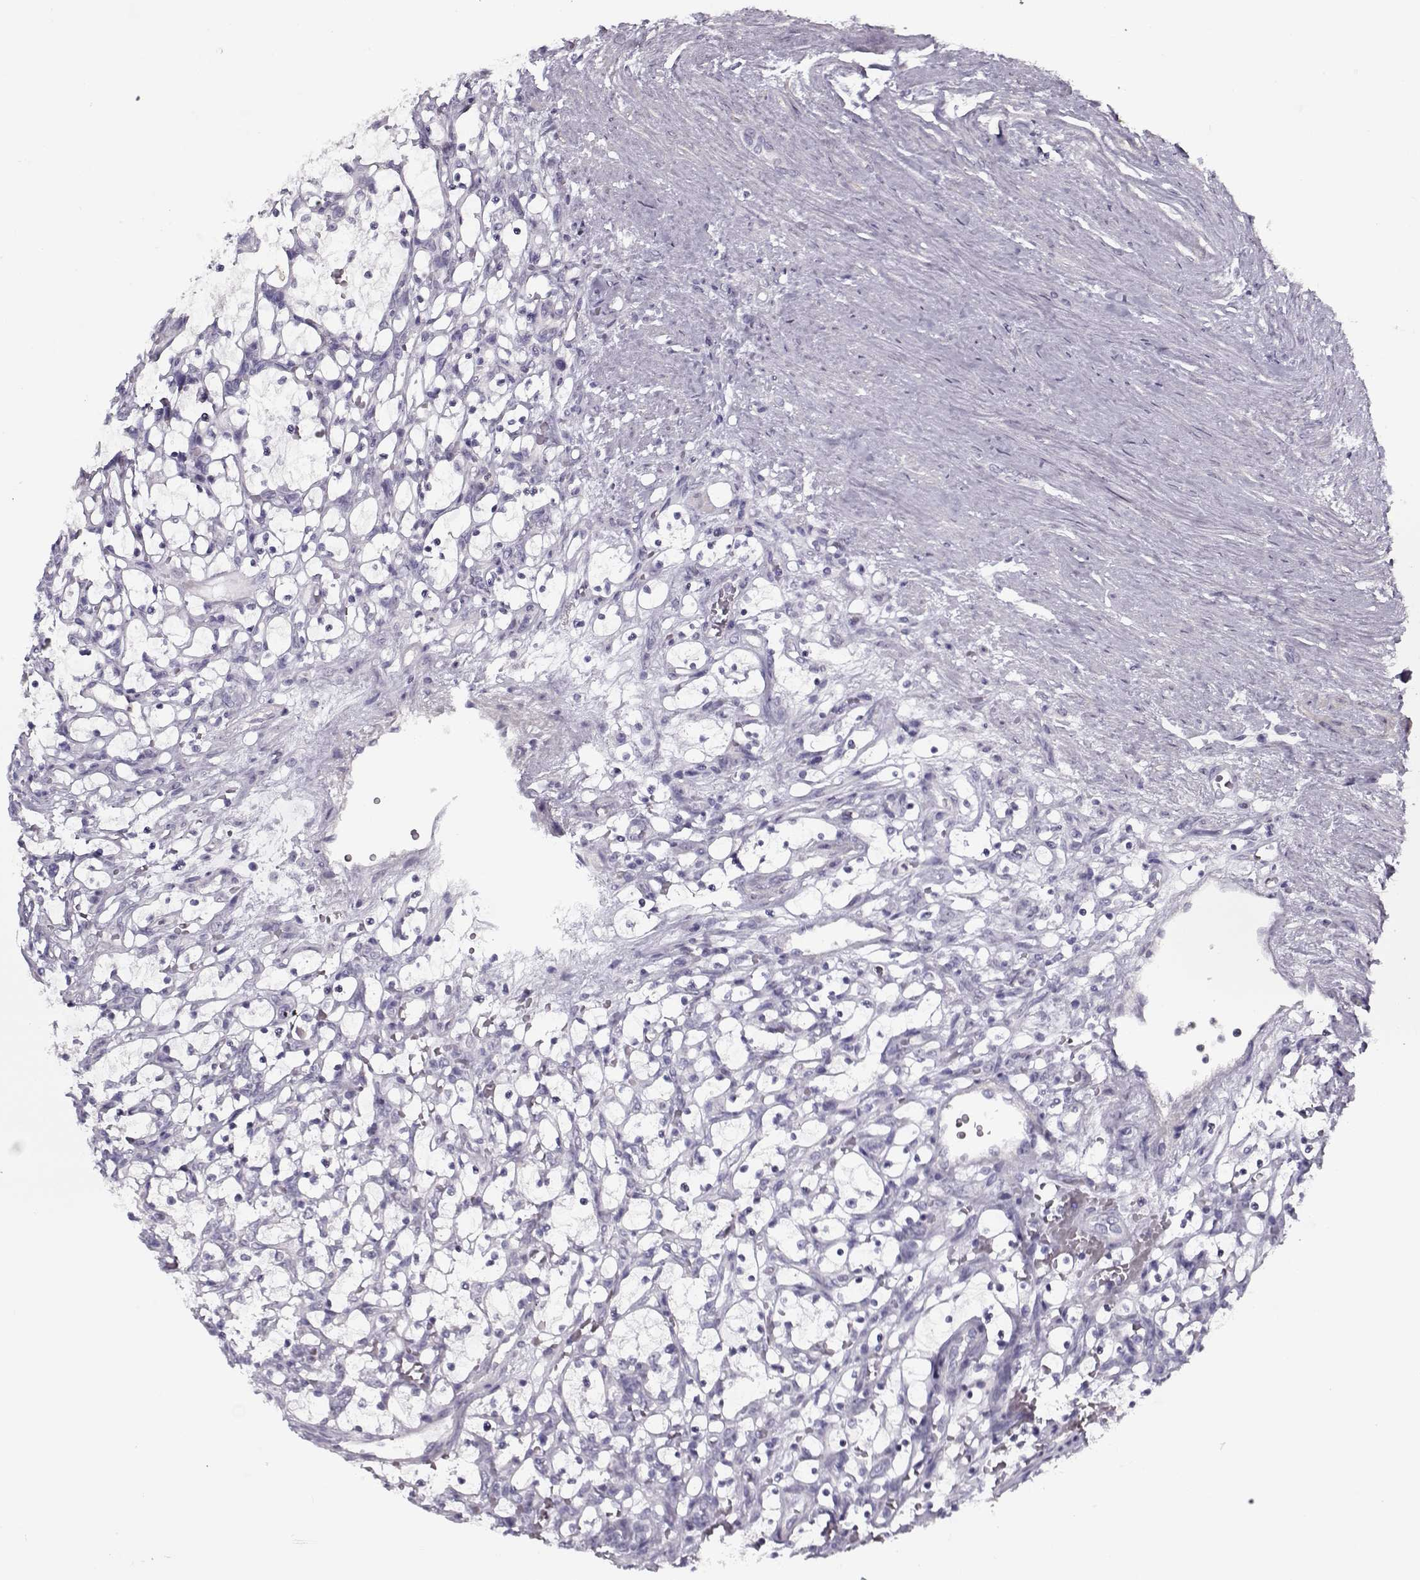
{"staining": {"intensity": "negative", "quantity": "none", "location": "none"}, "tissue": "renal cancer", "cell_type": "Tumor cells", "image_type": "cancer", "snomed": [{"axis": "morphology", "description": "Adenocarcinoma, NOS"}, {"axis": "topography", "description": "Kidney"}], "caption": "DAB (3,3'-diaminobenzidine) immunohistochemical staining of human renal cancer (adenocarcinoma) demonstrates no significant staining in tumor cells. Brightfield microscopy of IHC stained with DAB (brown) and hematoxylin (blue), captured at high magnification.", "gene": "CIBAR1", "patient": {"sex": "female", "age": 69}}